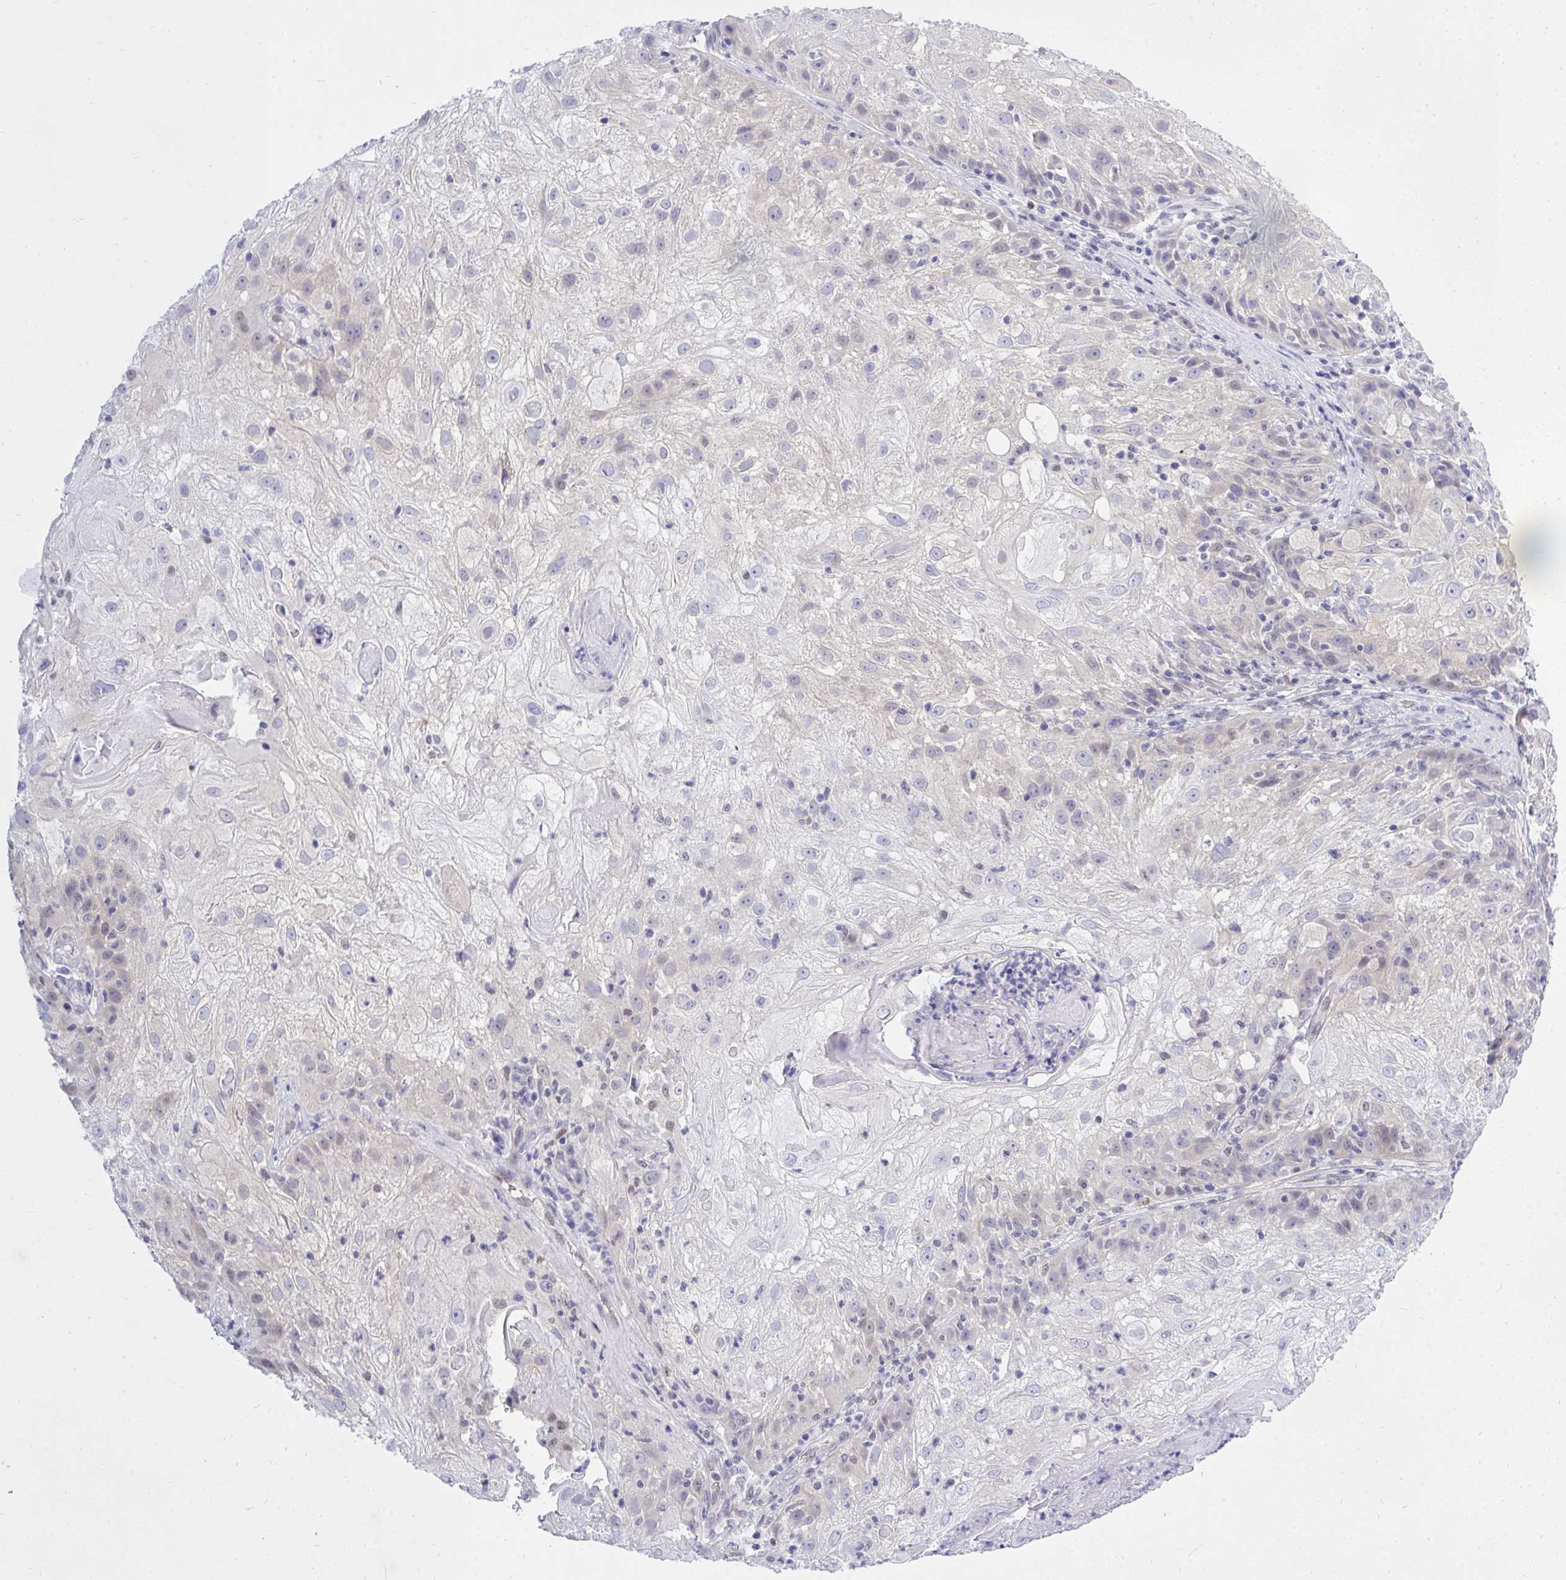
{"staining": {"intensity": "negative", "quantity": "none", "location": "none"}, "tissue": "skin cancer", "cell_type": "Tumor cells", "image_type": "cancer", "snomed": [{"axis": "morphology", "description": "Normal tissue, NOS"}, {"axis": "morphology", "description": "Squamous cell carcinoma, NOS"}, {"axis": "topography", "description": "Skin"}], "caption": "Immunohistochemical staining of skin cancer (squamous cell carcinoma) exhibits no significant staining in tumor cells.", "gene": "THOP1", "patient": {"sex": "female", "age": 83}}